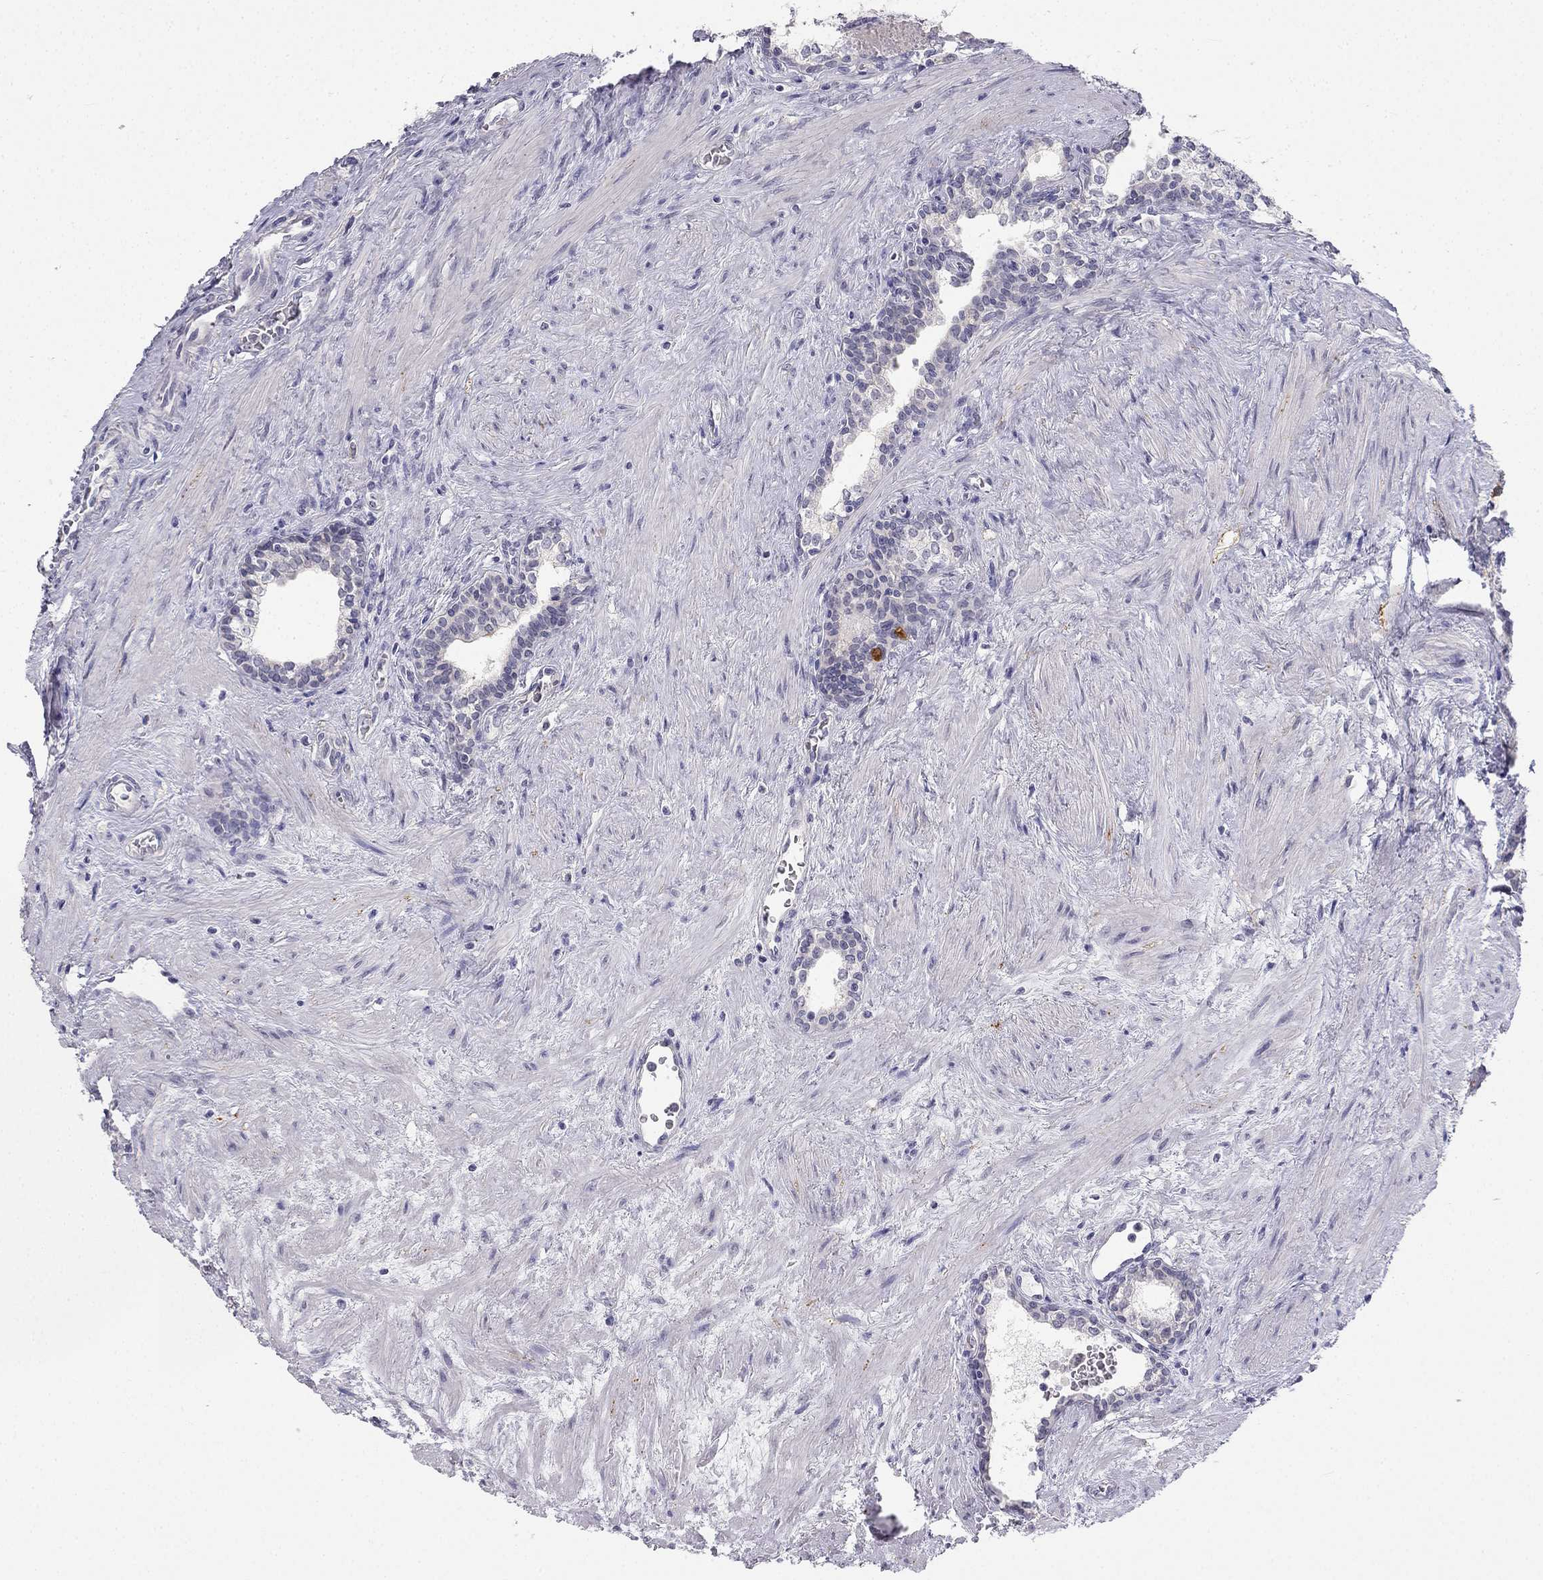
{"staining": {"intensity": "negative", "quantity": "none", "location": "none"}, "tissue": "prostate cancer", "cell_type": "Tumor cells", "image_type": "cancer", "snomed": [{"axis": "morphology", "description": "Adenocarcinoma, NOS"}, {"axis": "morphology", "description": "Adenocarcinoma, High grade"}, {"axis": "topography", "description": "Prostate"}], "caption": "This histopathology image is of prostate cancer stained with IHC to label a protein in brown with the nuclei are counter-stained blue. There is no staining in tumor cells.", "gene": "C16orf89", "patient": {"sex": "male", "age": 61}}